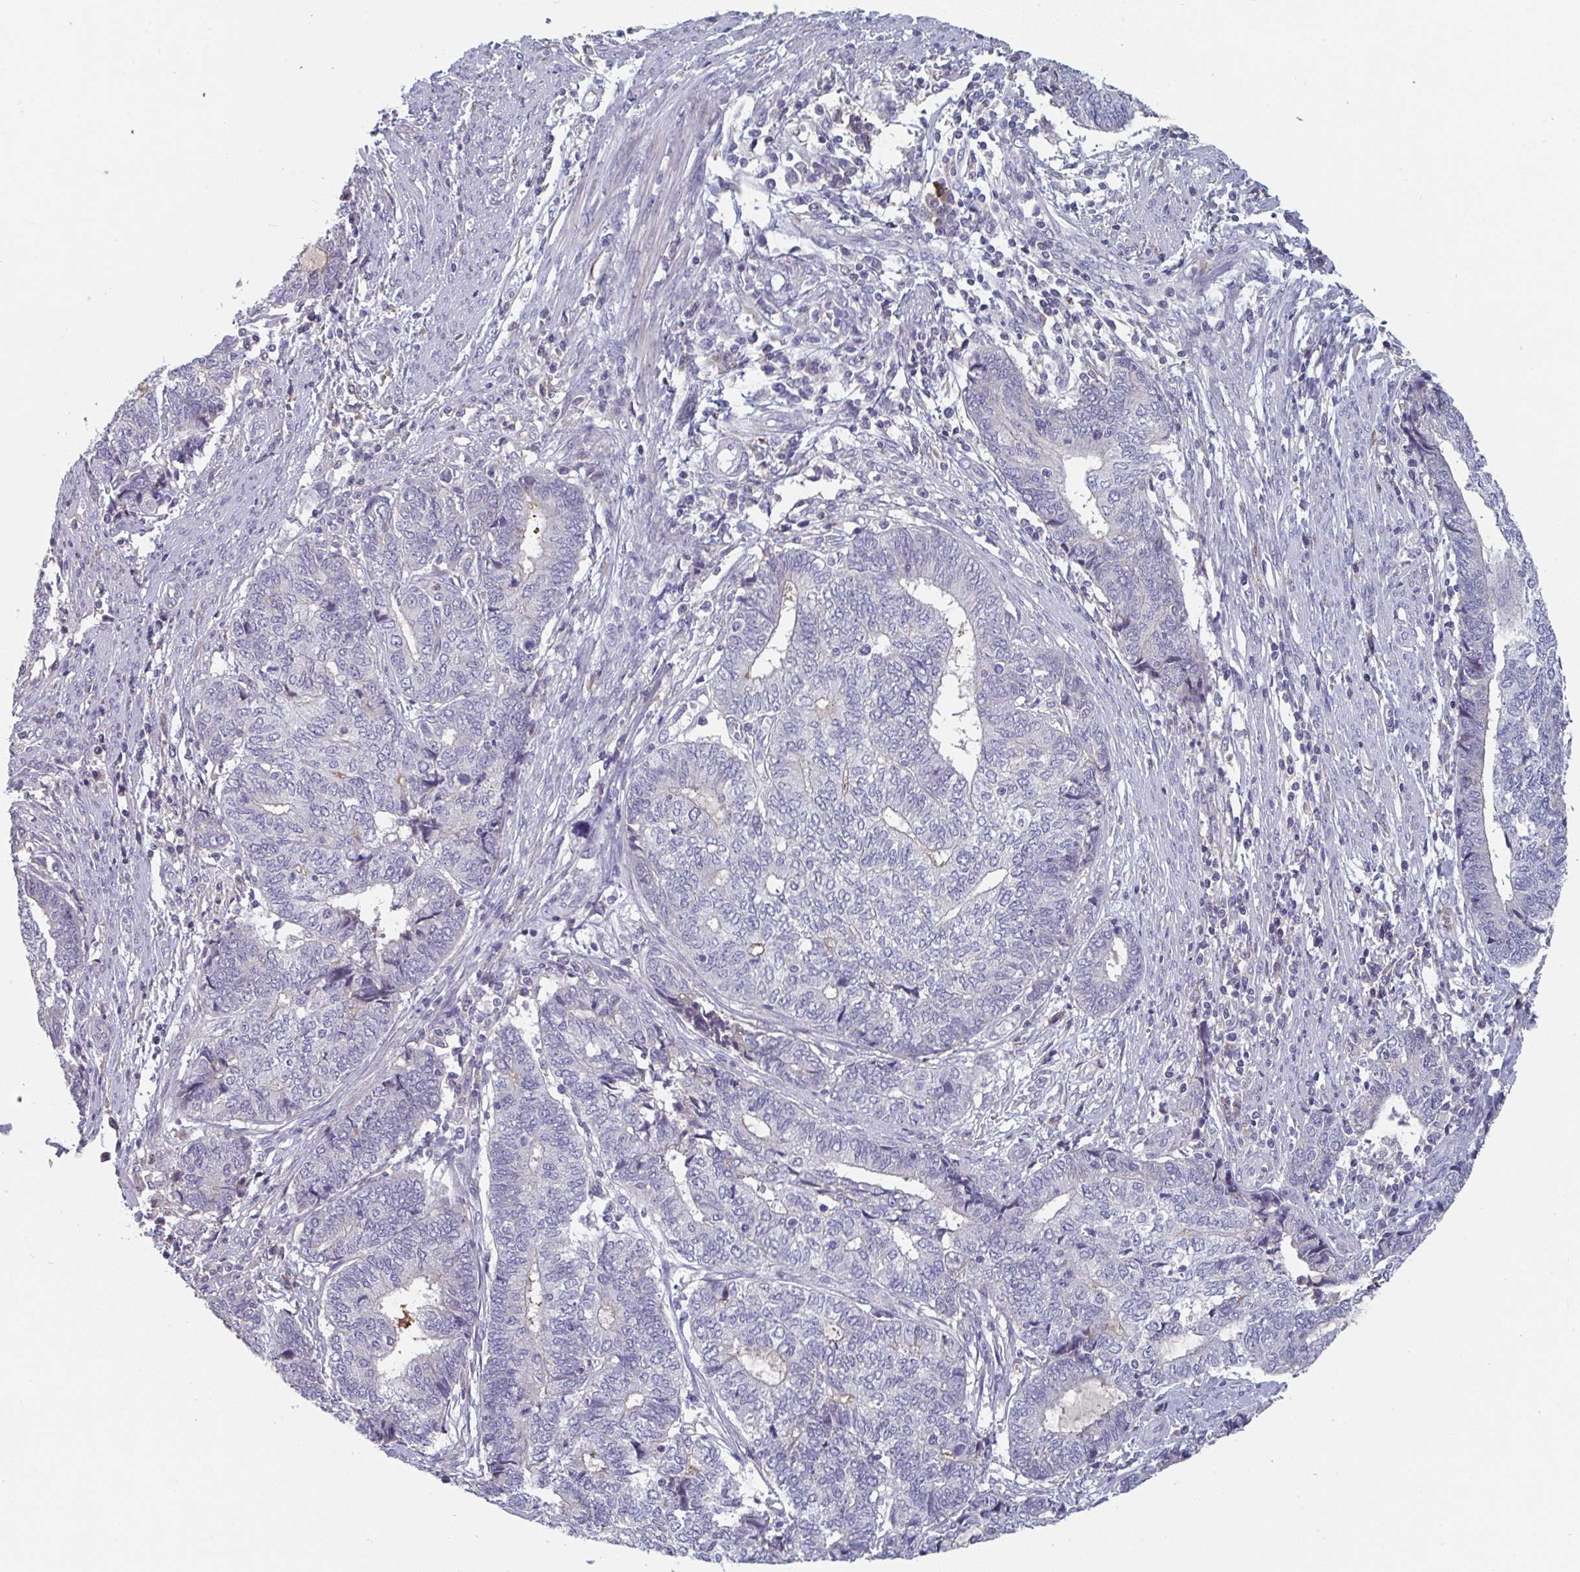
{"staining": {"intensity": "negative", "quantity": "none", "location": "none"}, "tissue": "endometrial cancer", "cell_type": "Tumor cells", "image_type": "cancer", "snomed": [{"axis": "morphology", "description": "Adenocarcinoma, NOS"}, {"axis": "topography", "description": "Uterus"}, {"axis": "topography", "description": "Endometrium"}], "caption": "Immunohistochemistry (IHC) micrograph of endometrial adenocarcinoma stained for a protein (brown), which reveals no staining in tumor cells.", "gene": "HGFAC", "patient": {"sex": "female", "age": 70}}